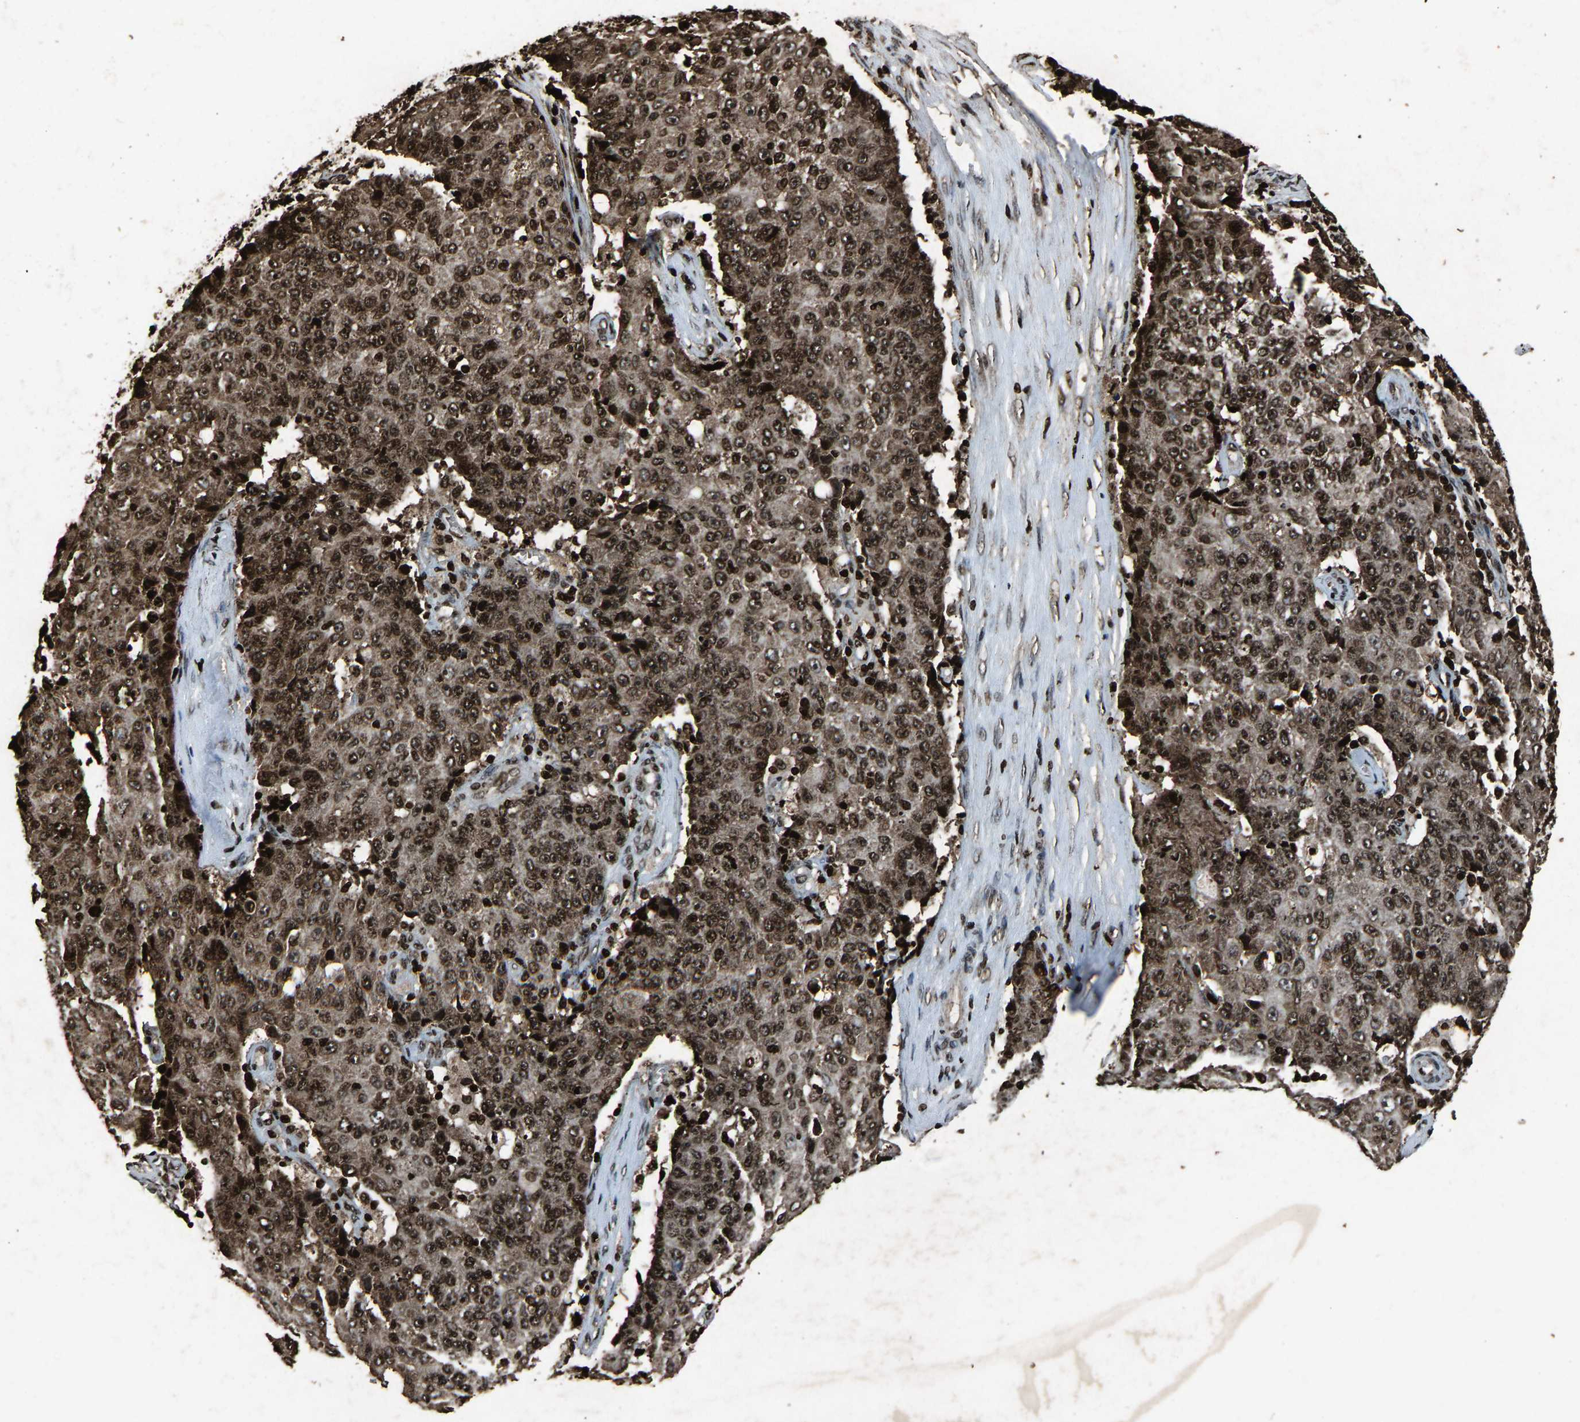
{"staining": {"intensity": "moderate", "quantity": ">75%", "location": "cytoplasmic/membranous,nuclear"}, "tissue": "ovarian cancer", "cell_type": "Tumor cells", "image_type": "cancer", "snomed": [{"axis": "morphology", "description": "Carcinoma, endometroid"}, {"axis": "topography", "description": "Ovary"}], "caption": "IHC photomicrograph of human ovarian cancer (endometroid carcinoma) stained for a protein (brown), which demonstrates medium levels of moderate cytoplasmic/membranous and nuclear staining in about >75% of tumor cells.", "gene": "H4C1", "patient": {"sex": "female", "age": 42}}